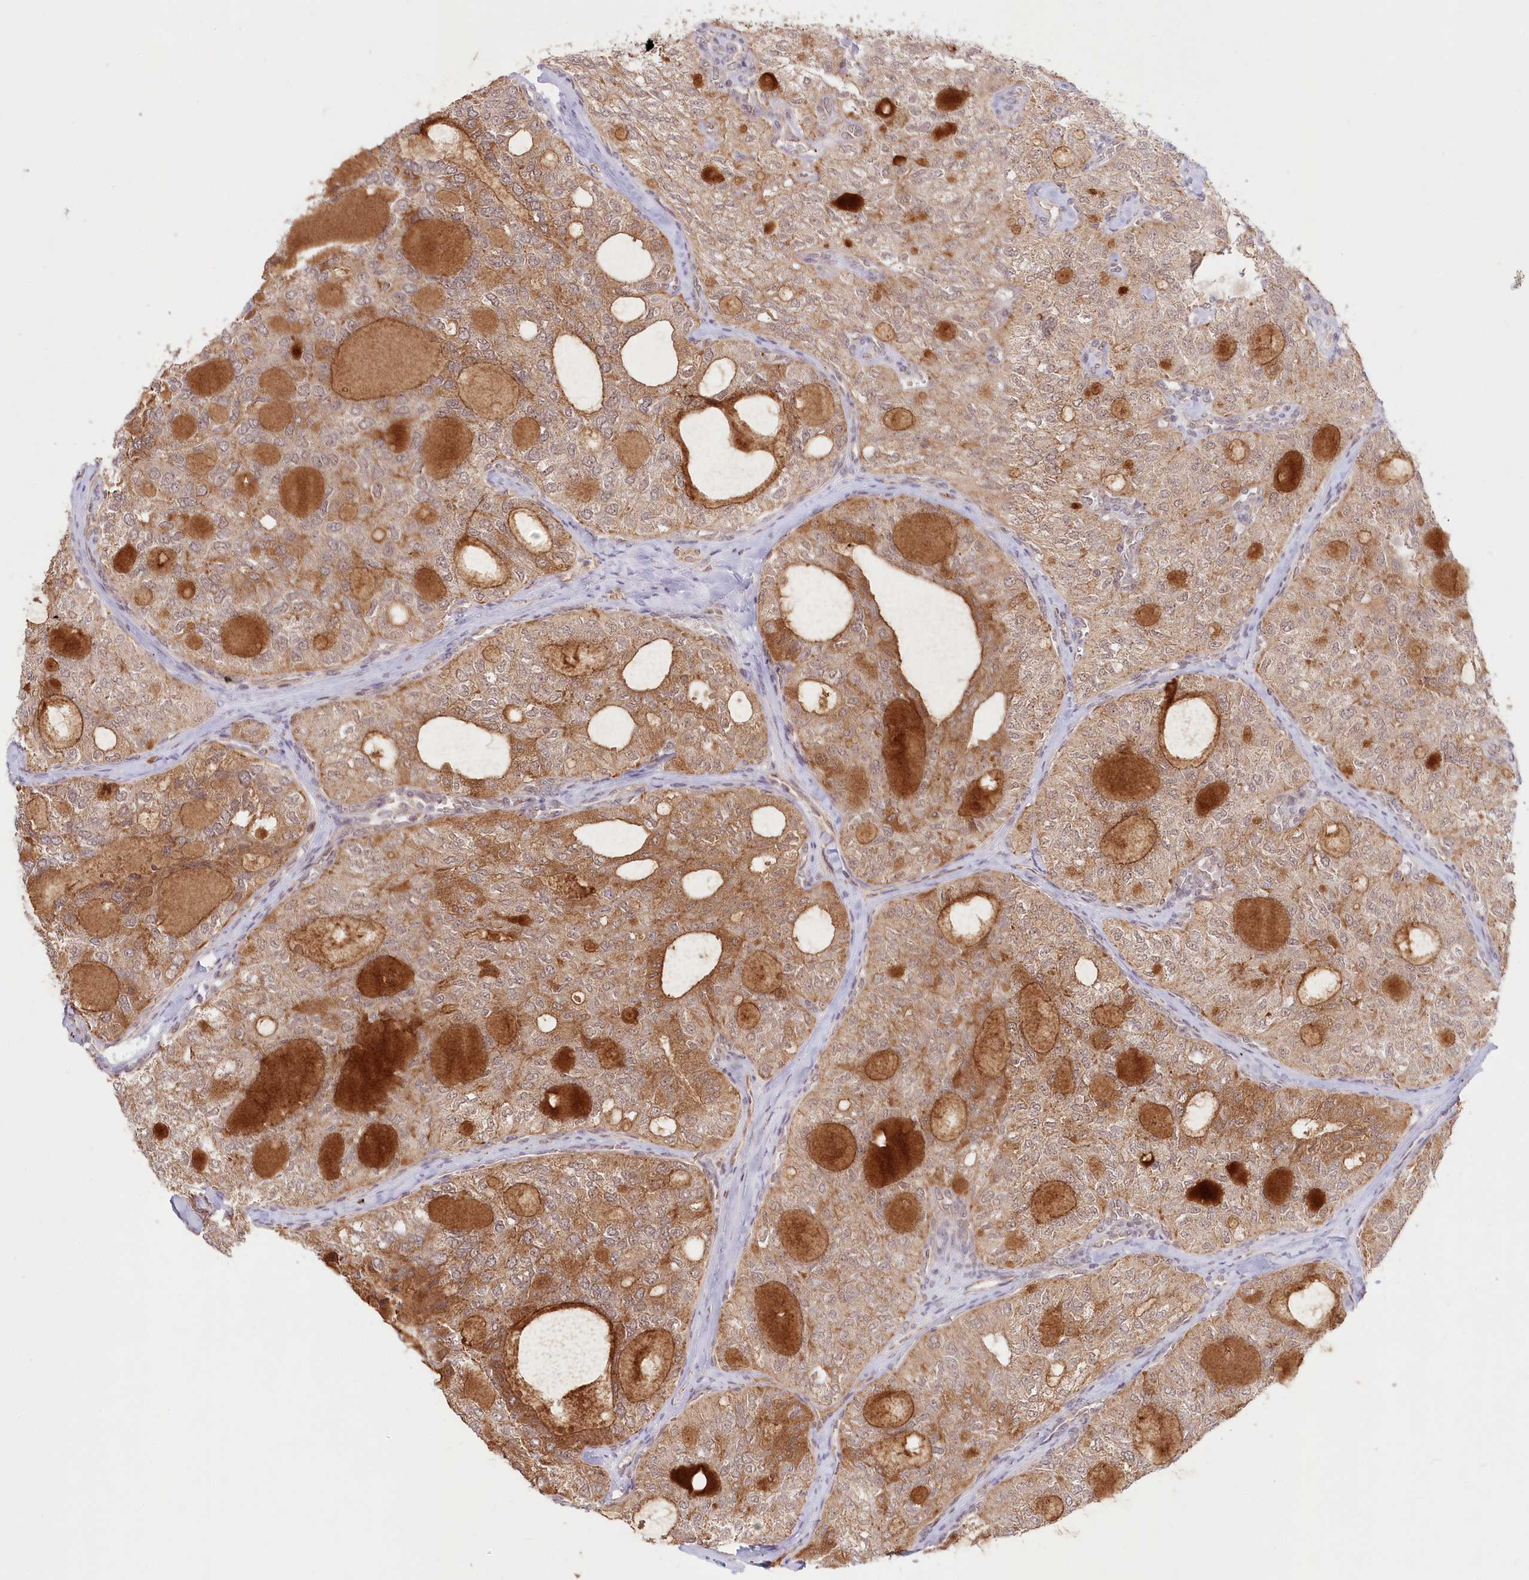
{"staining": {"intensity": "moderate", "quantity": "25%-75%", "location": "cytoplasmic/membranous"}, "tissue": "thyroid cancer", "cell_type": "Tumor cells", "image_type": "cancer", "snomed": [{"axis": "morphology", "description": "Follicular adenoma carcinoma, NOS"}, {"axis": "topography", "description": "Thyroid gland"}], "caption": "Tumor cells demonstrate medium levels of moderate cytoplasmic/membranous expression in approximately 25%-75% of cells in thyroid cancer. The staining is performed using DAB brown chromogen to label protein expression. The nuclei are counter-stained blue using hematoxylin.", "gene": "RTN4IP1", "patient": {"sex": "male", "age": 75}}